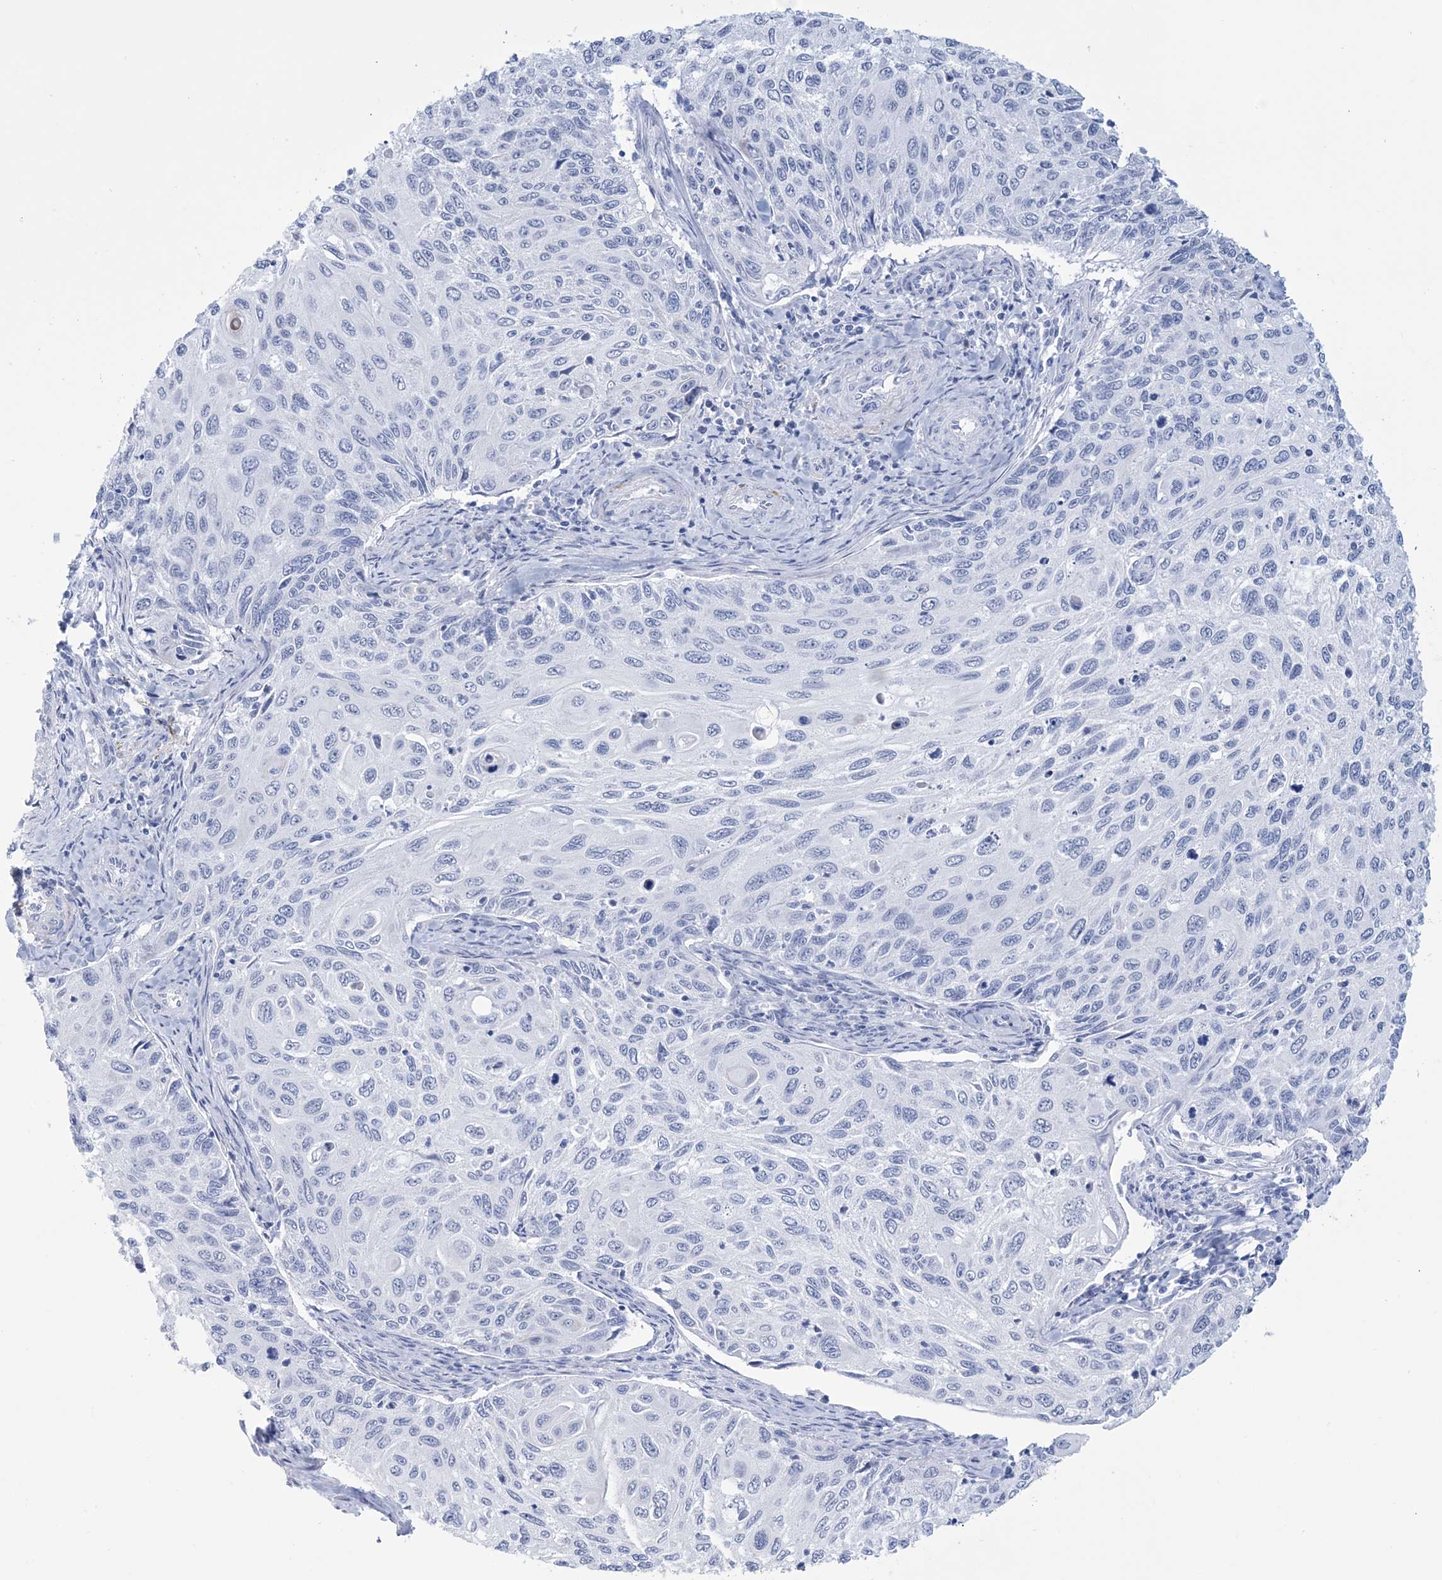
{"staining": {"intensity": "negative", "quantity": "none", "location": "none"}, "tissue": "cervical cancer", "cell_type": "Tumor cells", "image_type": "cancer", "snomed": [{"axis": "morphology", "description": "Squamous cell carcinoma, NOS"}, {"axis": "topography", "description": "Cervix"}], "caption": "Immunohistochemistry (IHC) of cervical cancer exhibits no staining in tumor cells. The staining is performed using DAB (3,3'-diaminobenzidine) brown chromogen with nuclei counter-stained in using hematoxylin.", "gene": "DPCD", "patient": {"sex": "female", "age": 70}}